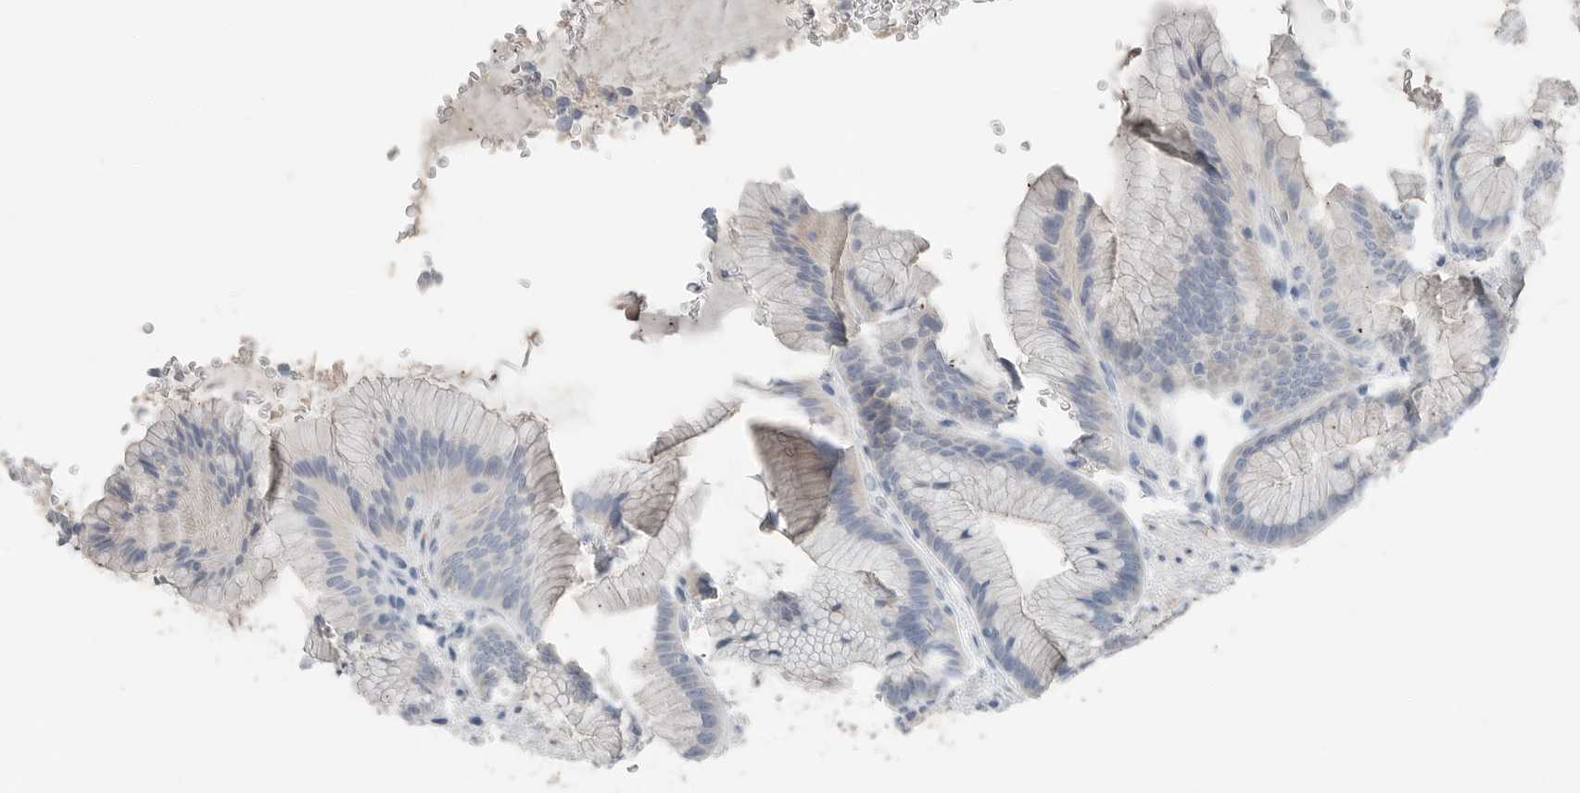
{"staining": {"intensity": "negative", "quantity": "none", "location": "none"}, "tissue": "stomach", "cell_type": "Glandular cells", "image_type": "normal", "snomed": [{"axis": "morphology", "description": "Normal tissue, NOS"}, {"axis": "topography", "description": "Stomach"}], "caption": "Immunohistochemistry photomicrograph of unremarkable stomach: stomach stained with DAB reveals no significant protein expression in glandular cells.", "gene": "SERPINB7", "patient": {"sex": "male", "age": 42}}